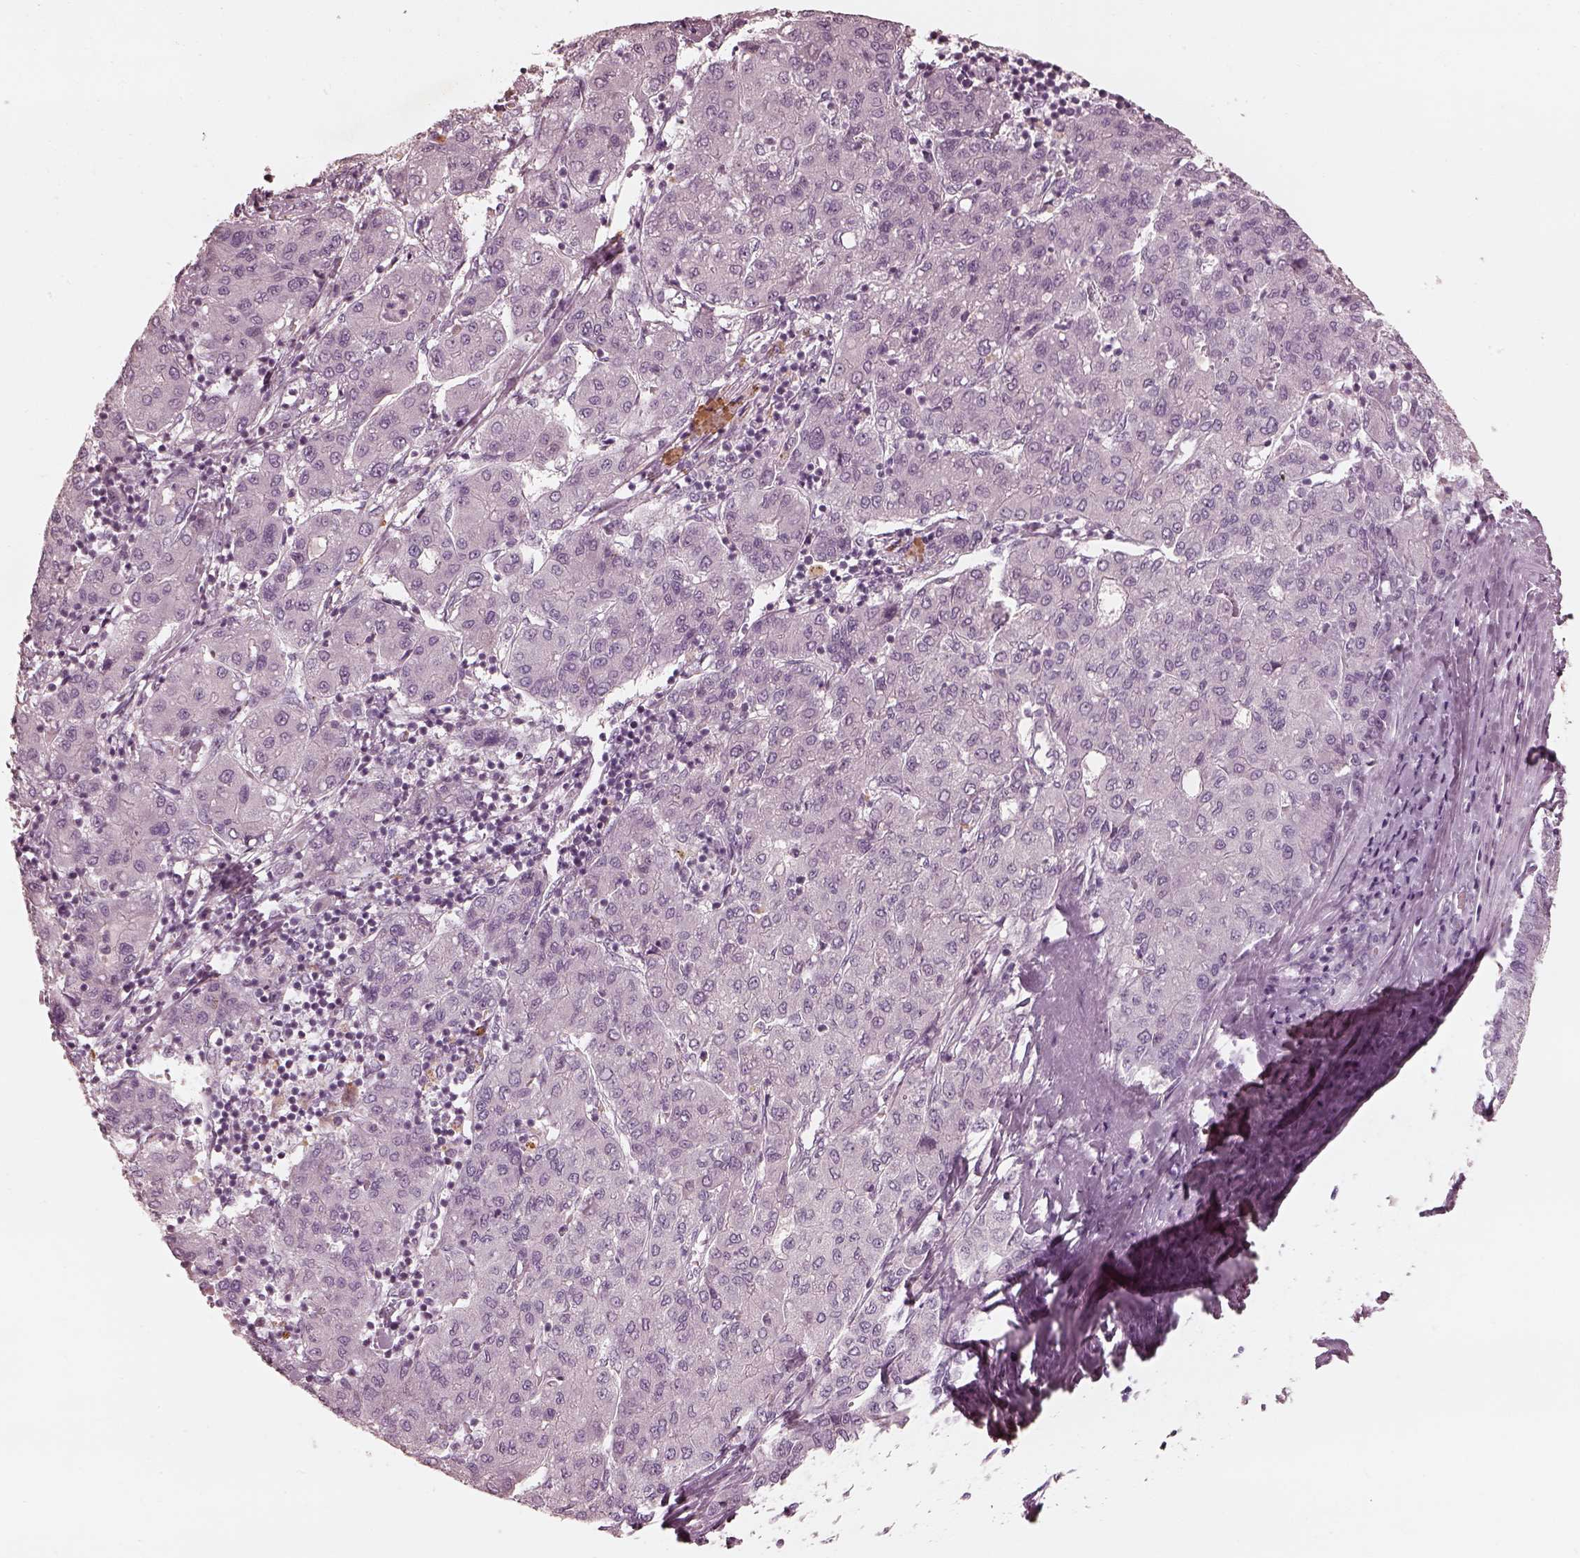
{"staining": {"intensity": "negative", "quantity": "none", "location": "none"}, "tissue": "liver cancer", "cell_type": "Tumor cells", "image_type": "cancer", "snomed": [{"axis": "morphology", "description": "Carcinoma, Hepatocellular, NOS"}, {"axis": "topography", "description": "Liver"}], "caption": "The micrograph reveals no significant expression in tumor cells of hepatocellular carcinoma (liver). Nuclei are stained in blue.", "gene": "ADRB3", "patient": {"sex": "male", "age": 65}}